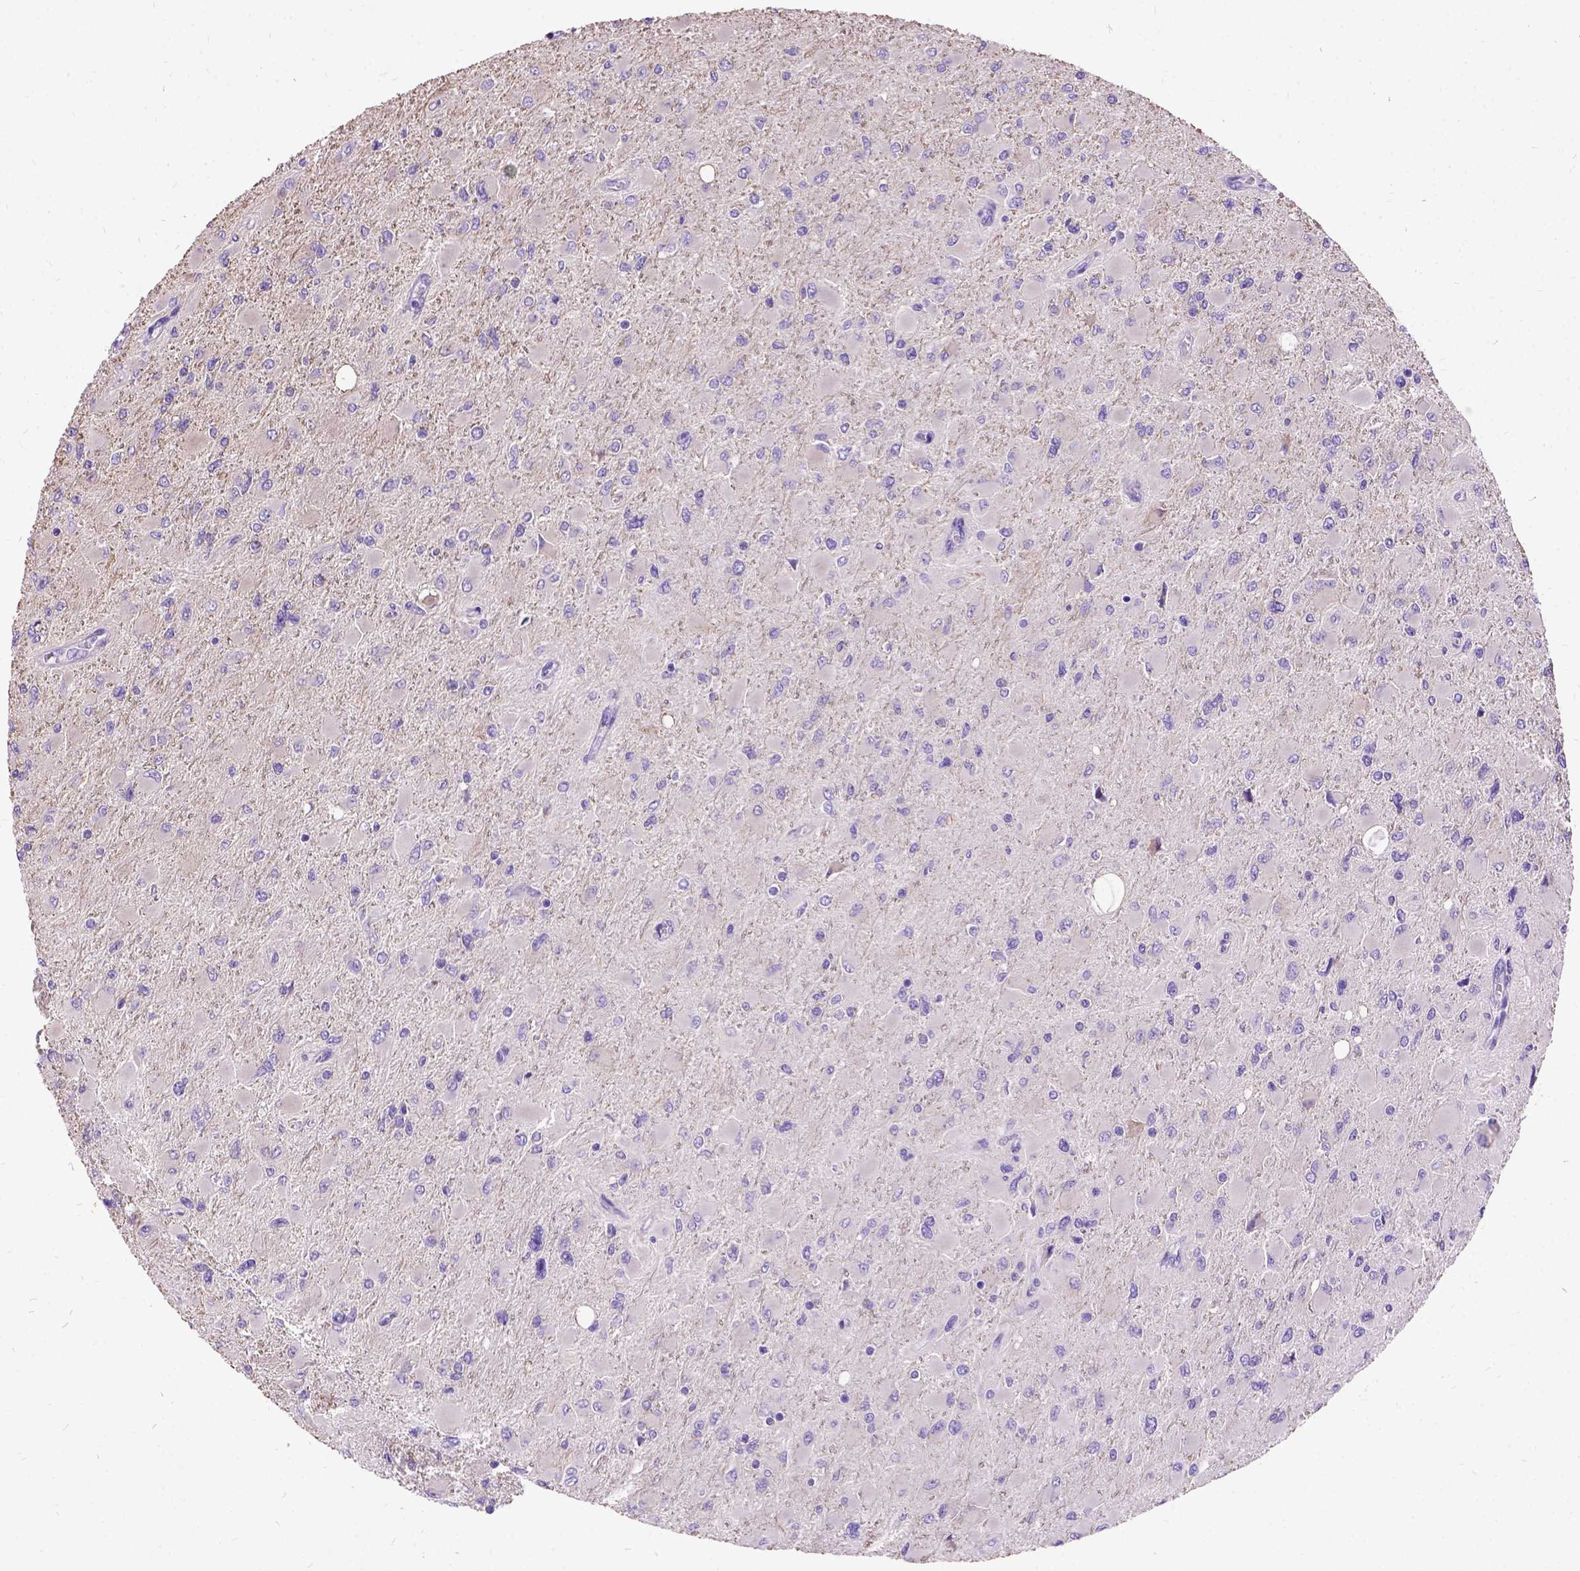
{"staining": {"intensity": "negative", "quantity": "none", "location": "none"}, "tissue": "glioma", "cell_type": "Tumor cells", "image_type": "cancer", "snomed": [{"axis": "morphology", "description": "Glioma, malignant, High grade"}, {"axis": "topography", "description": "Cerebral cortex"}], "caption": "High magnification brightfield microscopy of glioma stained with DAB (3,3'-diaminobenzidine) (brown) and counterstained with hematoxylin (blue): tumor cells show no significant staining.", "gene": "CFAP54", "patient": {"sex": "female", "age": 36}}